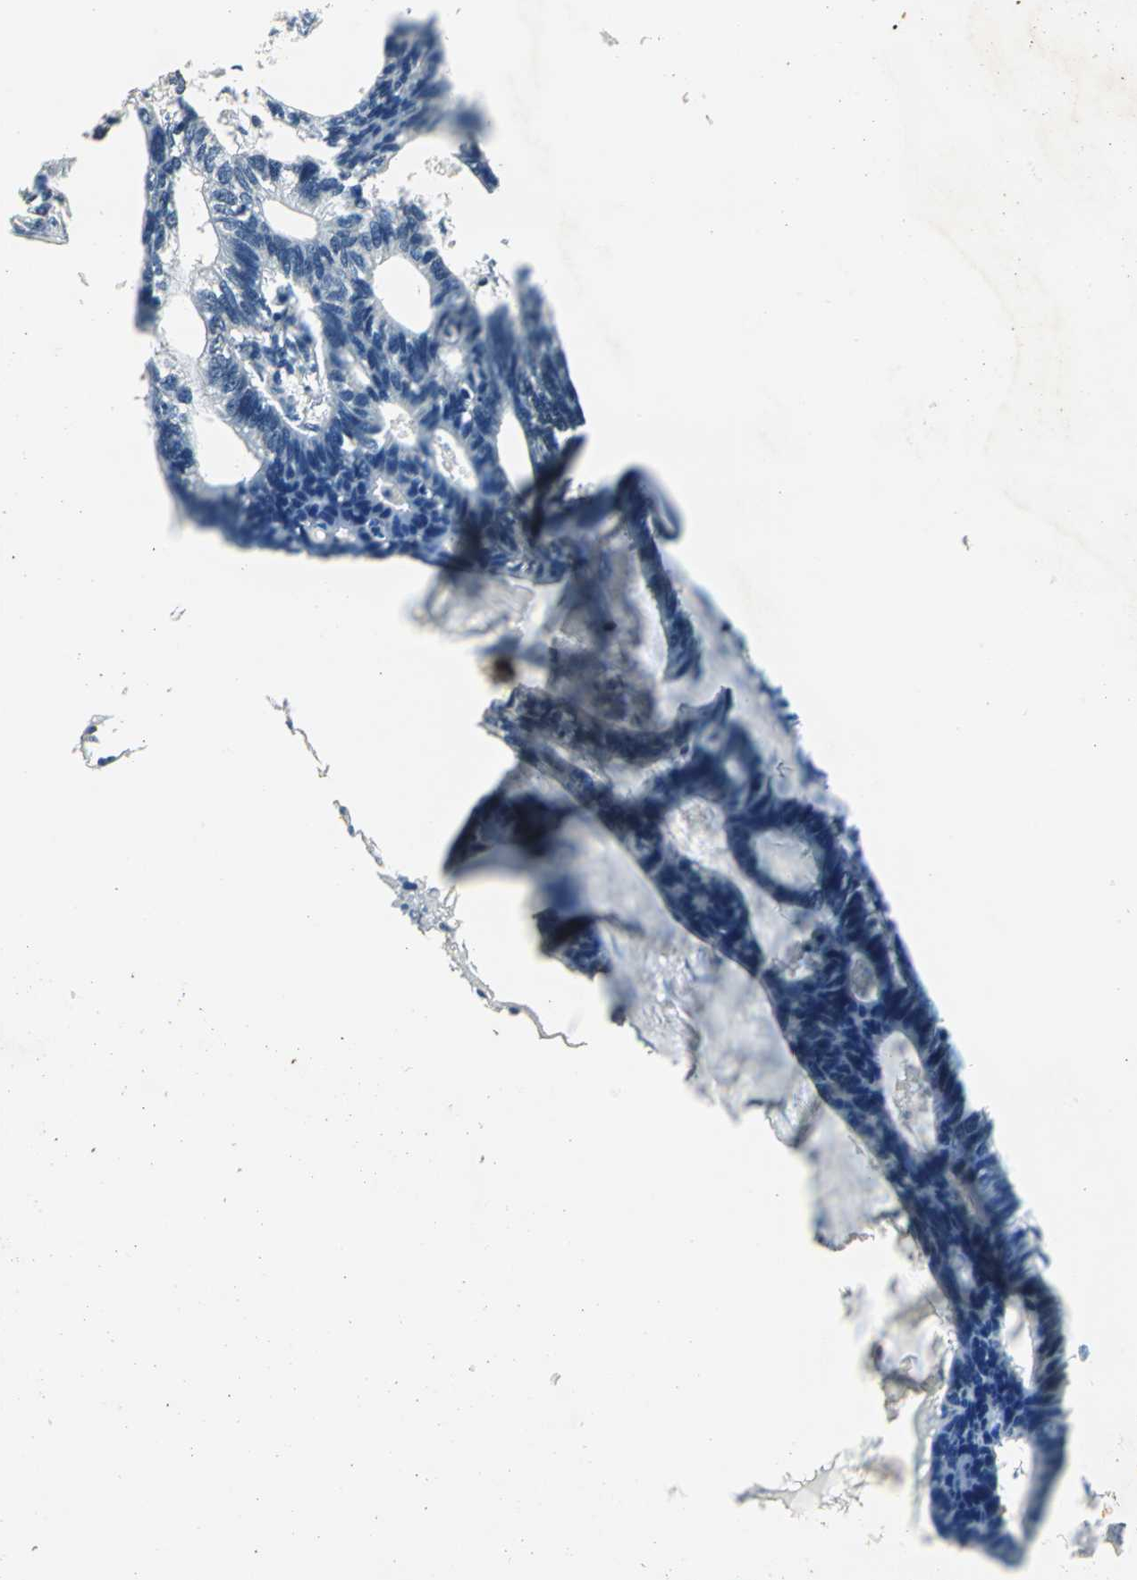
{"staining": {"intensity": "negative", "quantity": "none", "location": "none"}, "tissue": "colorectal cancer", "cell_type": "Tumor cells", "image_type": "cancer", "snomed": [{"axis": "morphology", "description": "Adenocarcinoma, NOS"}, {"axis": "topography", "description": "Colon"}], "caption": "A high-resolution photomicrograph shows immunohistochemistry (IHC) staining of adenocarcinoma (colorectal), which exhibits no significant expression in tumor cells. (DAB IHC, high magnification).", "gene": "AK6", "patient": {"sex": "female", "age": 55}}